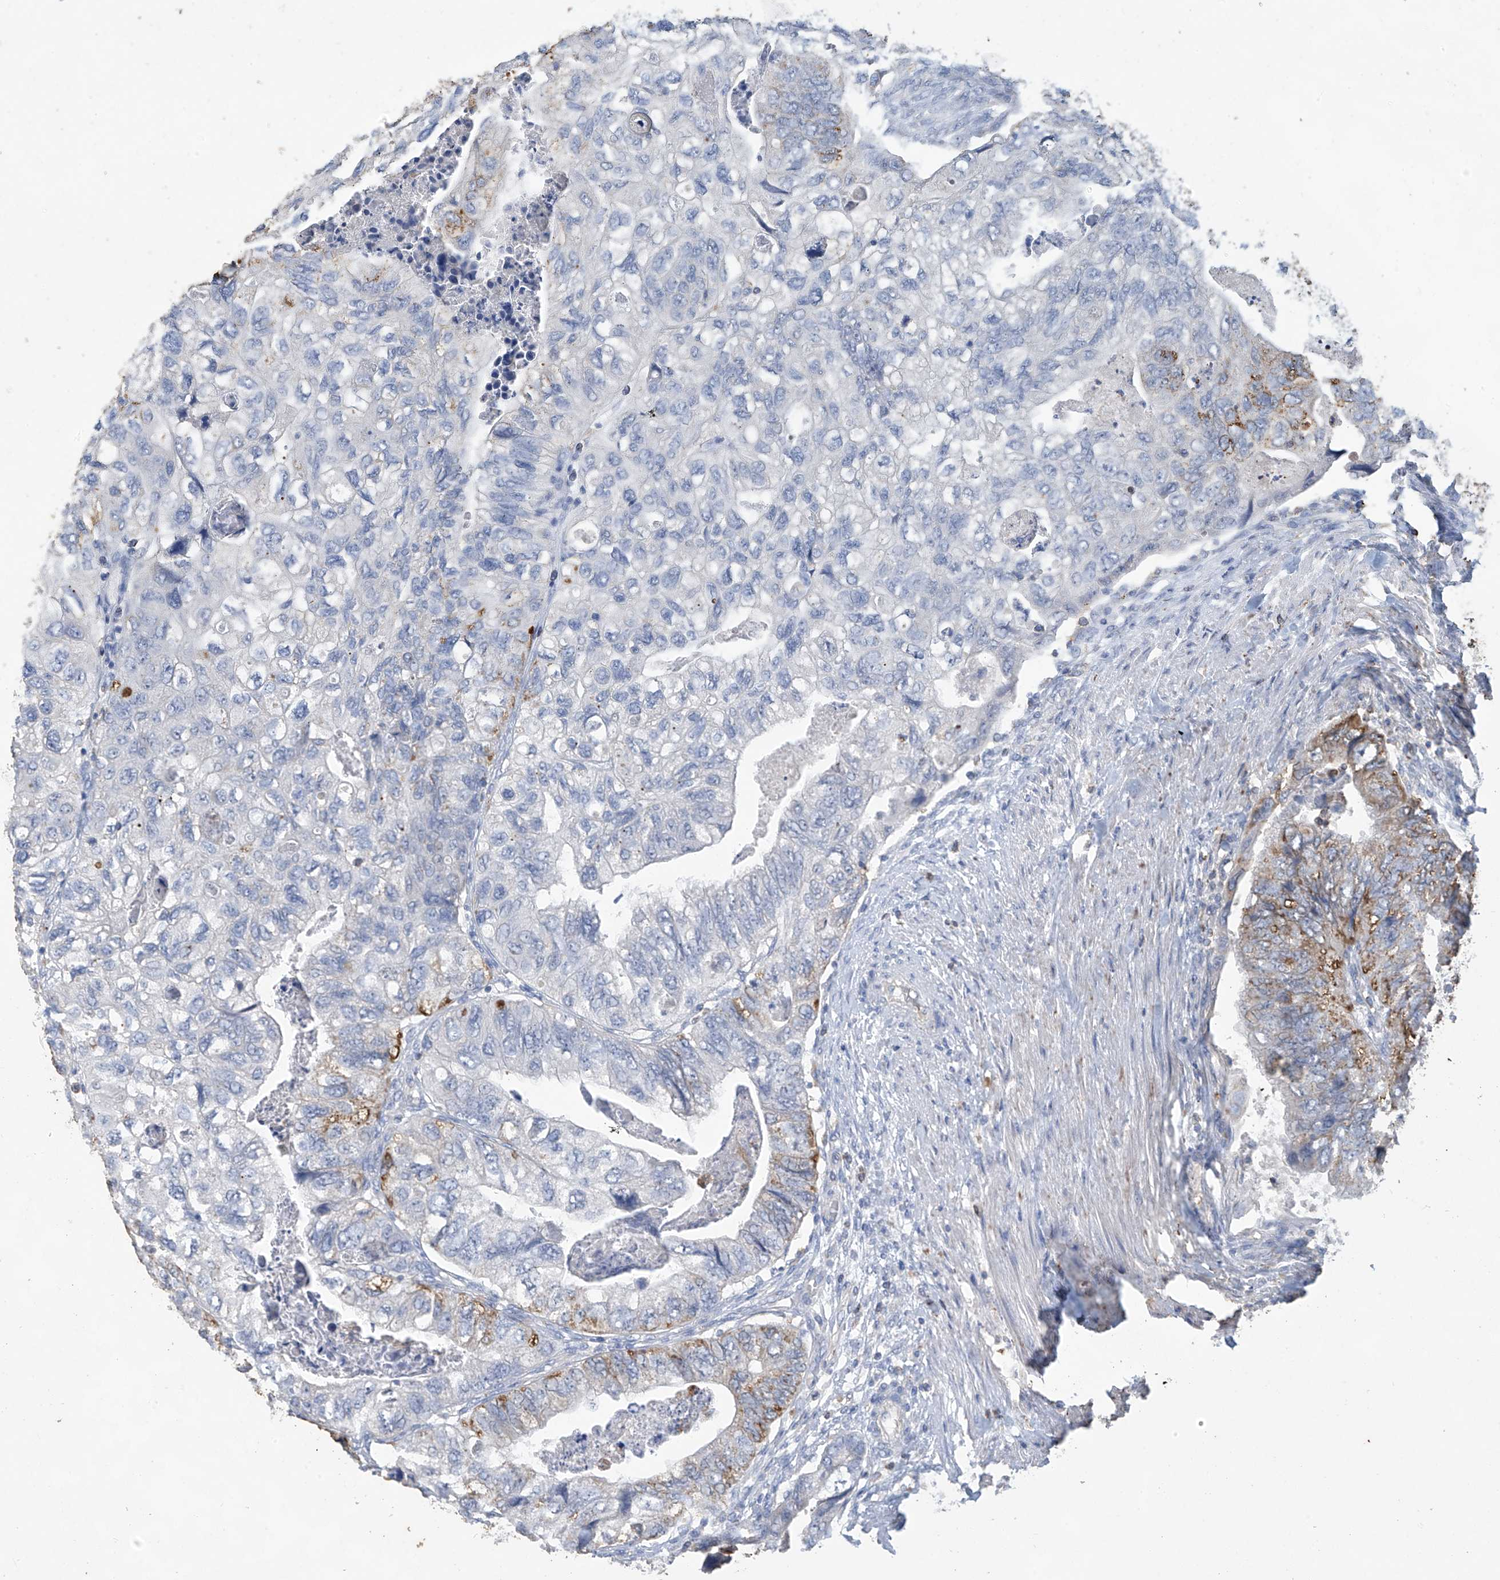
{"staining": {"intensity": "strong", "quantity": "<25%", "location": "cytoplasmic/membranous"}, "tissue": "colorectal cancer", "cell_type": "Tumor cells", "image_type": "cancer", "snomed": [{"axis": "morphology", "description": "Adenocarcinoma, NOS"}, {"axis": "topography", "description": "Rectum"}], "caption": "Tumor cells exhibit medium levels of strong cytoplasmic/membranous positivity in about <25% of cells in adenocarcinoma (colorectal).", "gene": "OGT", "patient": {"sex": "male", "age": 63}}